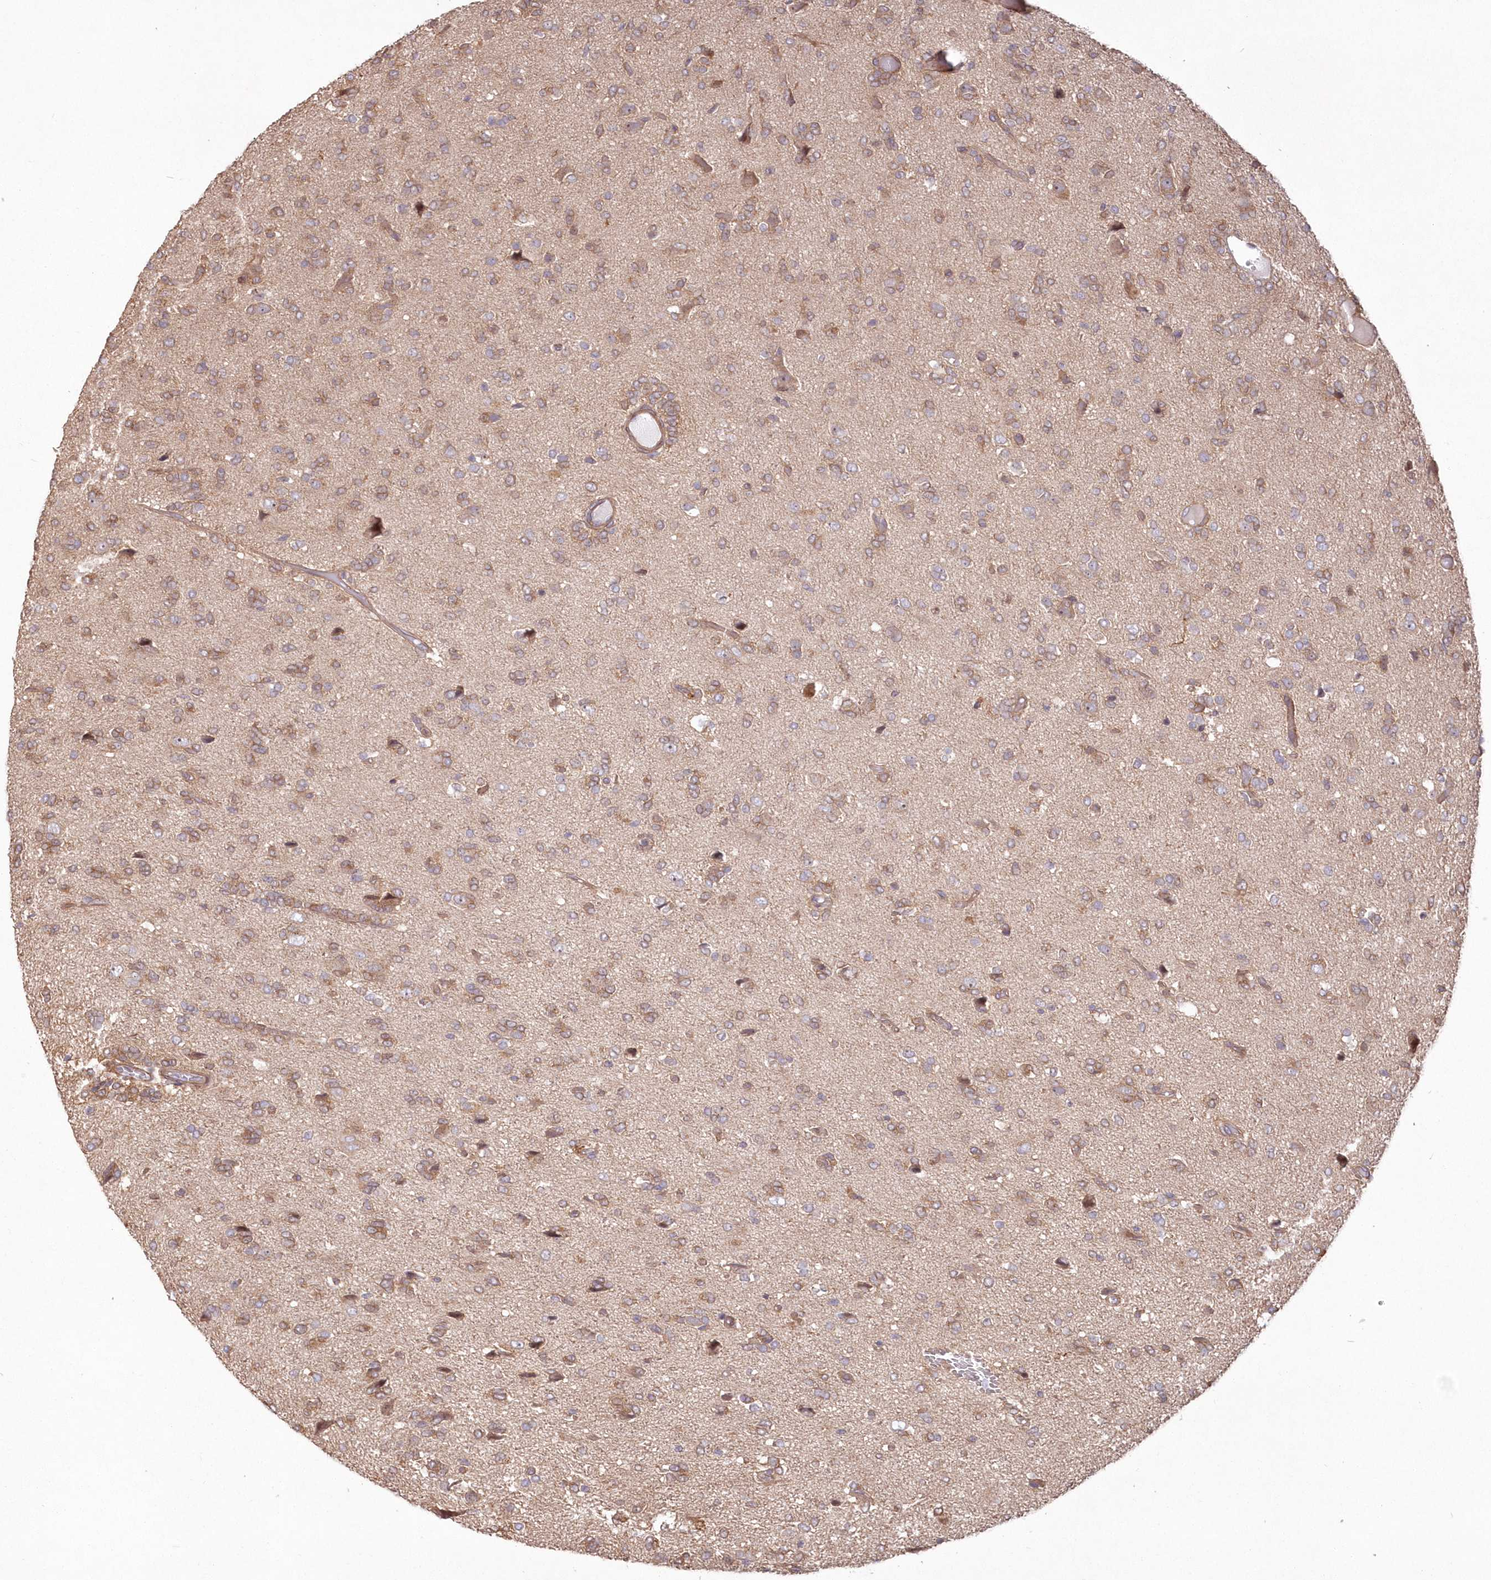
{"staining": {"intensity": "weak", "quantity": "25%-75%", "location": "cytoplasmic/membranous"}, "tissue": "glioma", "cell_type": "Tumor cells", "image_type": "cancer", "snomed": [{"axis": "morphology", "description": "Glioma, malignant, High grade"}, {"axis": "topography", "description": "Brain"}], "caption": "Protein positivity by immunohistochemistry (IHC) demonstrates weak cytoplasmic/membranous expression in about 25%-75% of tumor cells in malignant glioma (high-grade). (brown staining indicates protein expression, while blue staining denotes nuclei).", "gene": "TBCA", "patient": {"sex": "female", "age": 59}}